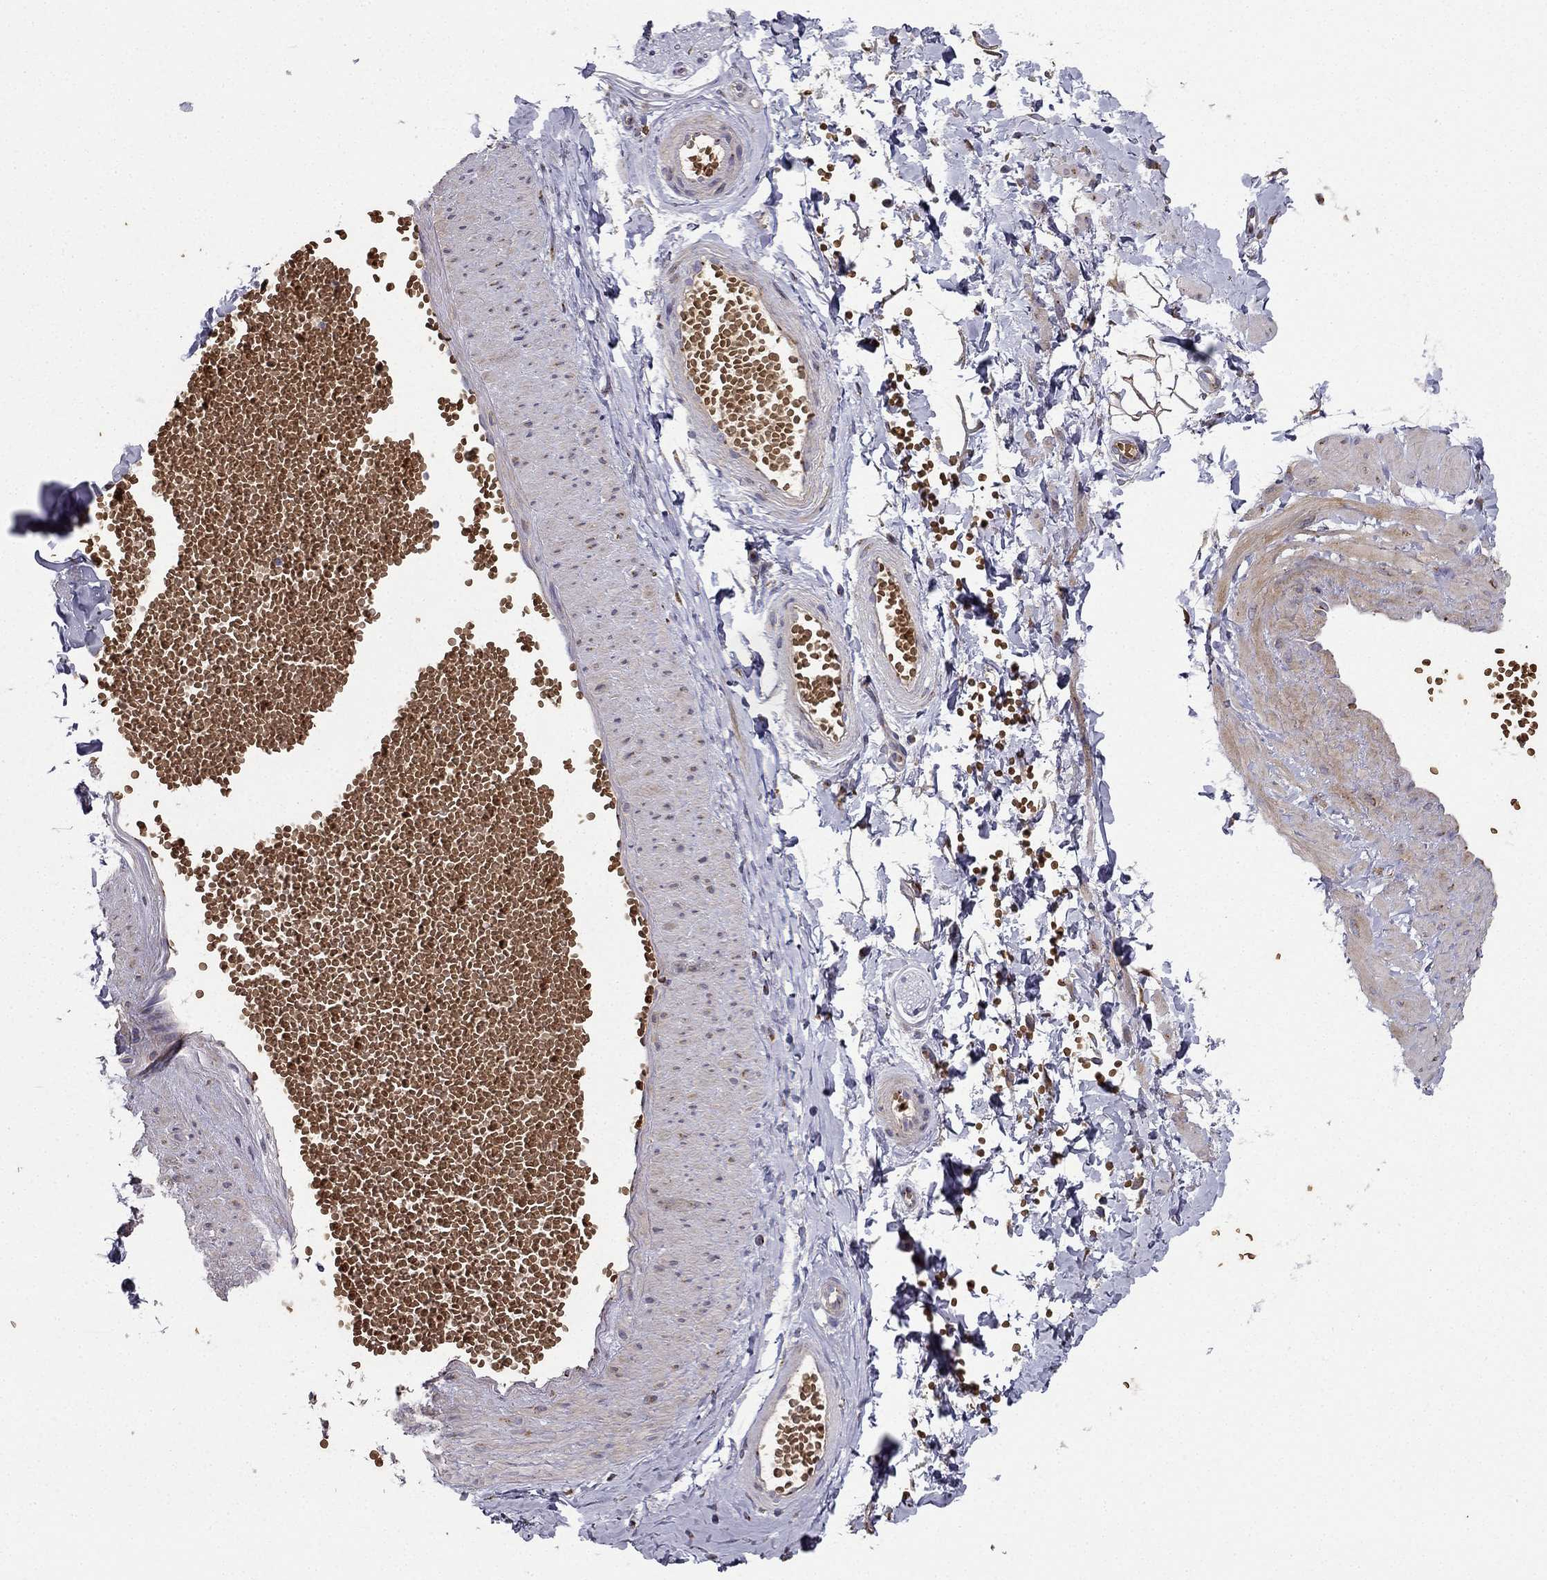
{"staining": {"intensity": "negative", "quantity": "none", "location": "none"}, "tissue": "adipose tissue", "cell_type": "Adipocytes", "image_type": "normal", "snomed": [{"axis": "morphology", "description": "Normal tissue, NOS"}, {"axis": "topography", "description": "Smooth muscle"}, {"axis": "topography", "description": "Peripheral nerve tissue"}], "caption": "Adipocytes show no significant protein positivity in unremarkable adipose tissue. (DAB (3,3'-diaminobenzidine) immunohistochemistry (IHC), high magnification).", "gene": "B4GALT7", "patient": {"sex": "male", "age": 22}}